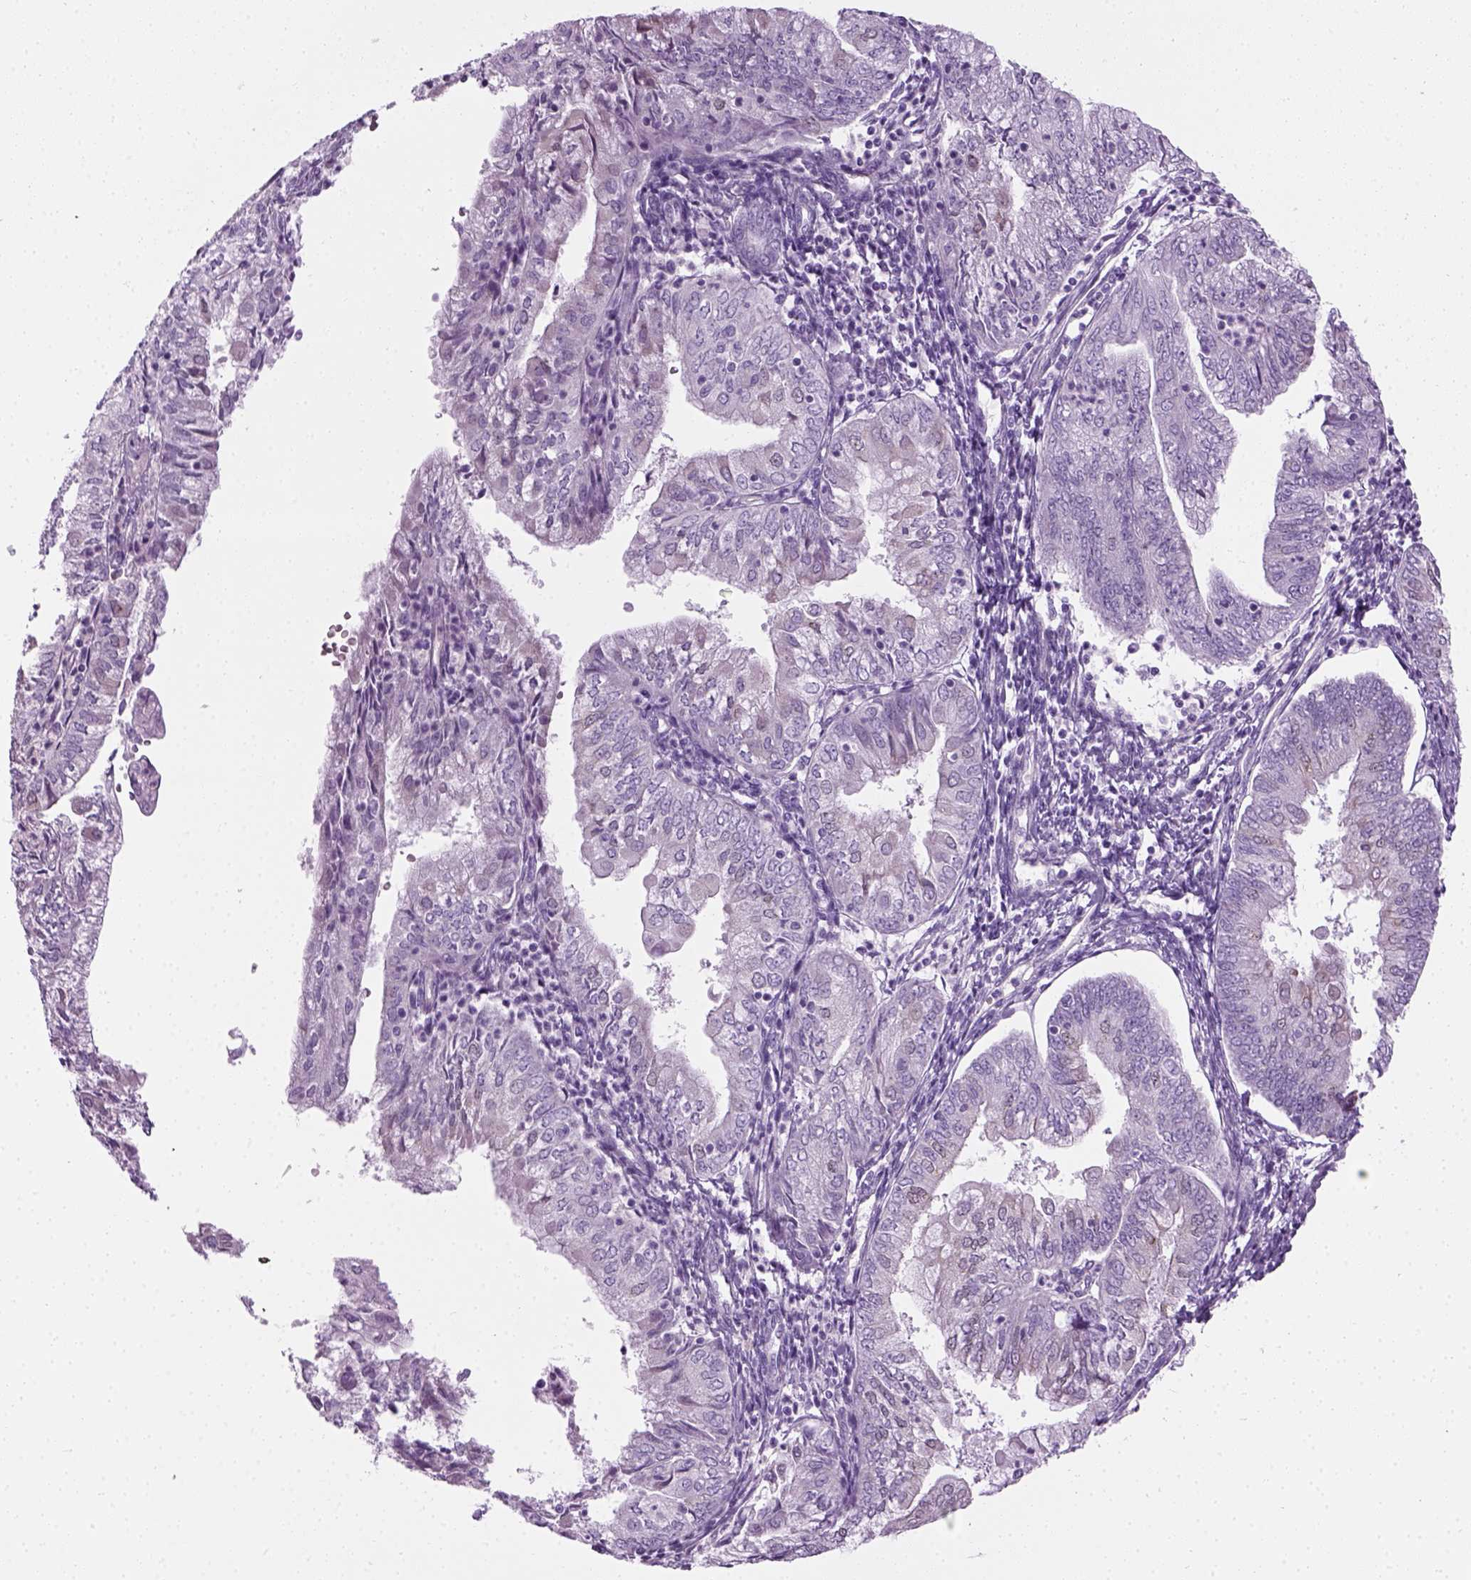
{"staining": {"intensity": "negative", "quantity": "none", "location": "none"}, "tissue": "endometrial cancer", "cell_type": "Tumor cells", "image_type": "cancer", "snomed": [{"axis": "morphology", "description": "Adenocarcinoma, NOS"}, {"axis": "topography", "description": "Endometrium"}], "caption": "Histopathology image shows no significant protein positivity in tumor cells of adenocarcinoma (endometrial).", "gene": "CIBAR2", "patient": {"sex": "female", "age": 55}}